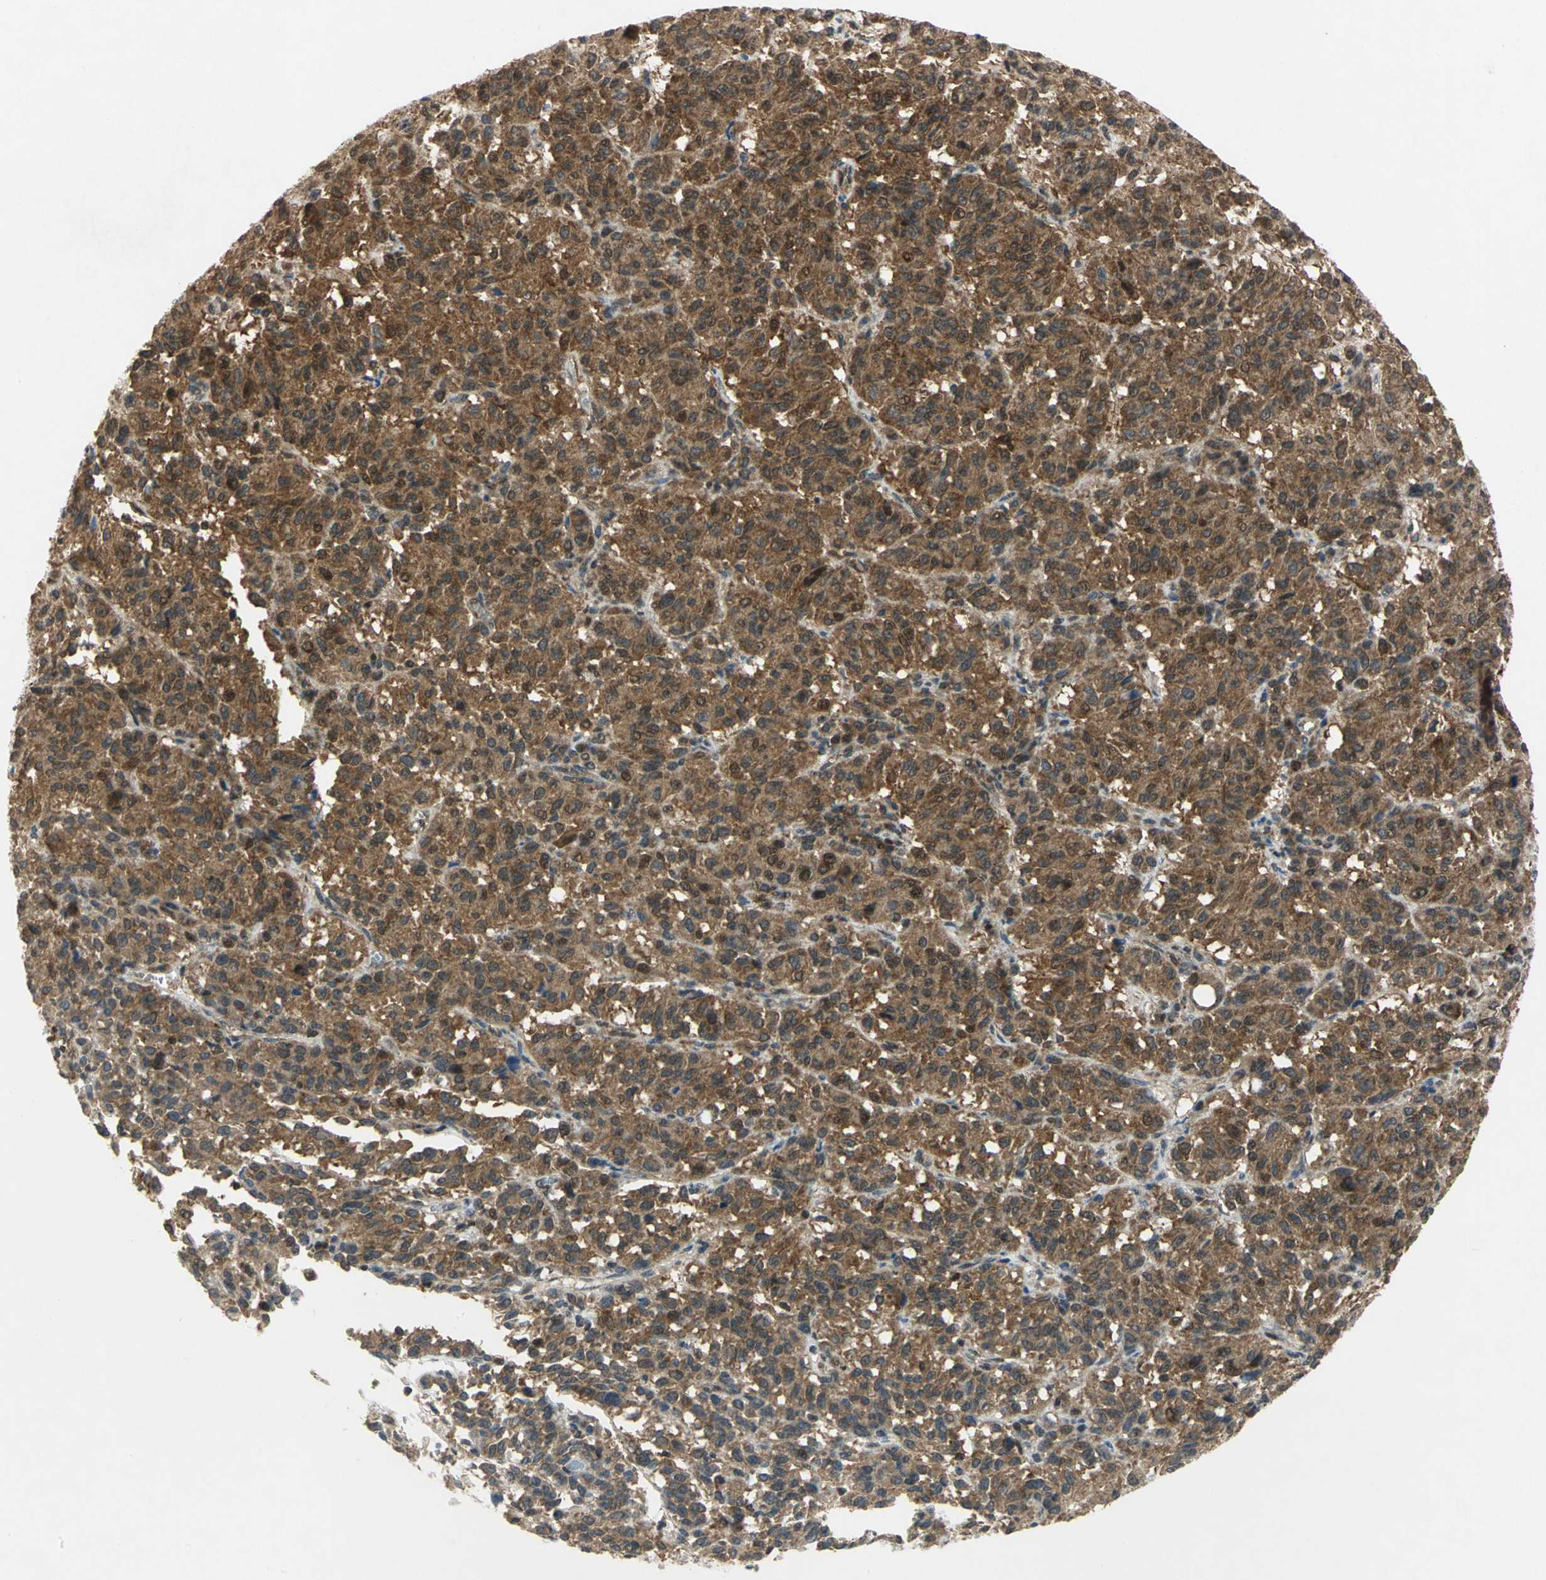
{"staining": {"intensity": "strong", "quantity": ">75%", "location": "cytoplasmic/membranous"}, "tissue": "melanoma", "cell_type": "Tumor cells", "image_type": "cancer", "snomed": [{"axis": "morphology", "description": "Malignant melanoma, Metastatic site"}, {"axis": "topography", "description": "Lung"}], "caption": "IHC micrograph of malignant melanoma (metastatic site) stained for a protein (brown), which displays high levels of strong cytoplasmic/membranous staining in approximately >75% of tumor cells.", "gene": "PPIA", "patient": {"sex": "male", "age": 64}}